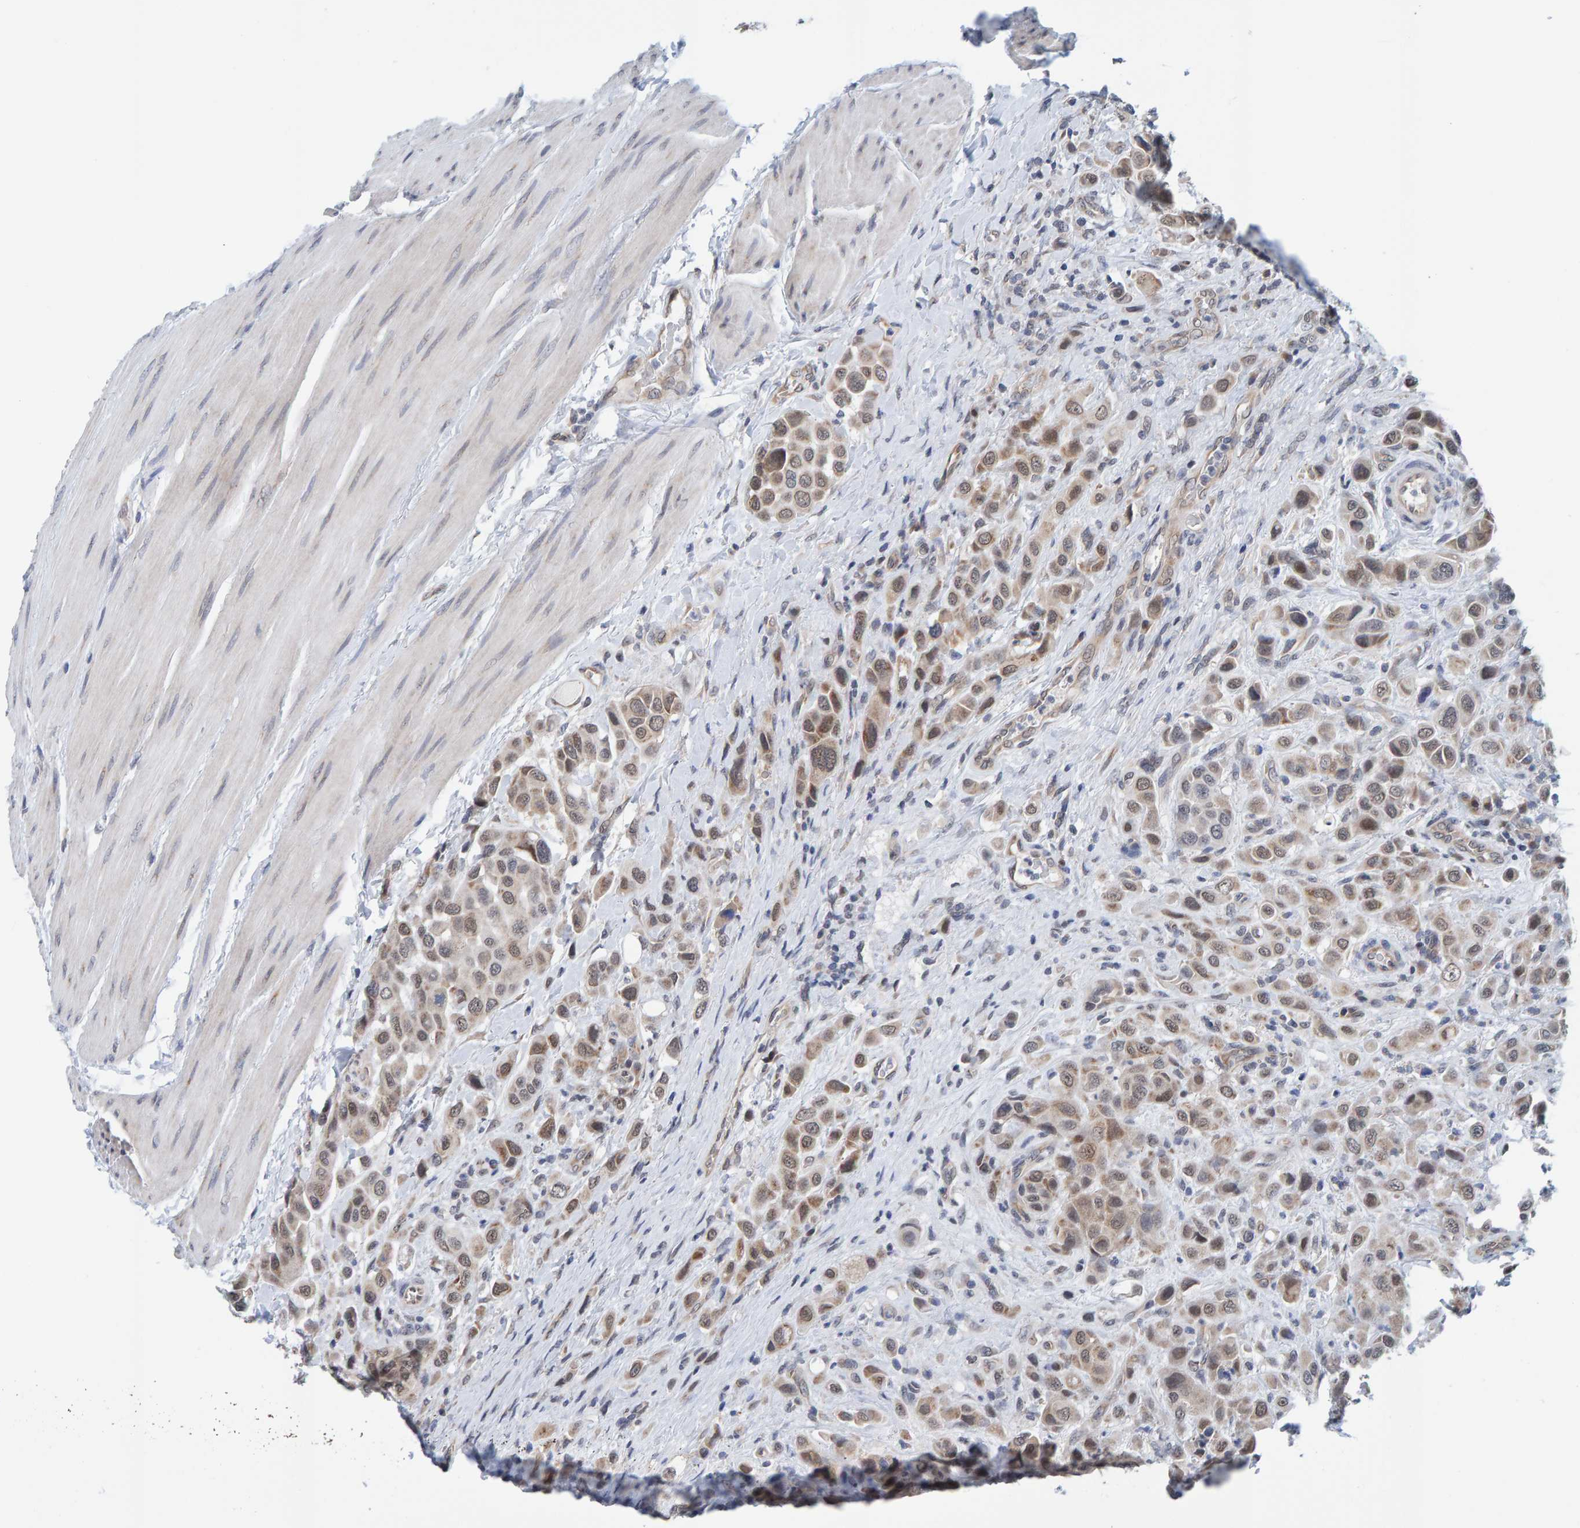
{"staining": {"intensity": "weak", "quantity": ">75%", "location": "cytoplasmic/membranous,nuclear"}, "tissue": "urothelial cancer", "cell_type": "Tumor cells", "image_type": "cancer", "snomed": [{"axis": "morphology", "description": "Urothelial carcinoma, High grade"}, {"axis": "topography", "description": "Urinary bladder"}], "caption": "The histopathology image shows immunohistochemical staining of urothelial cancer. There is weak cytoplasmic/membranous and nuclear expression is seen in about >75% of tumor cells.", "gene": "SCRN2", "patient": {"sex": "male", "age": 50}}